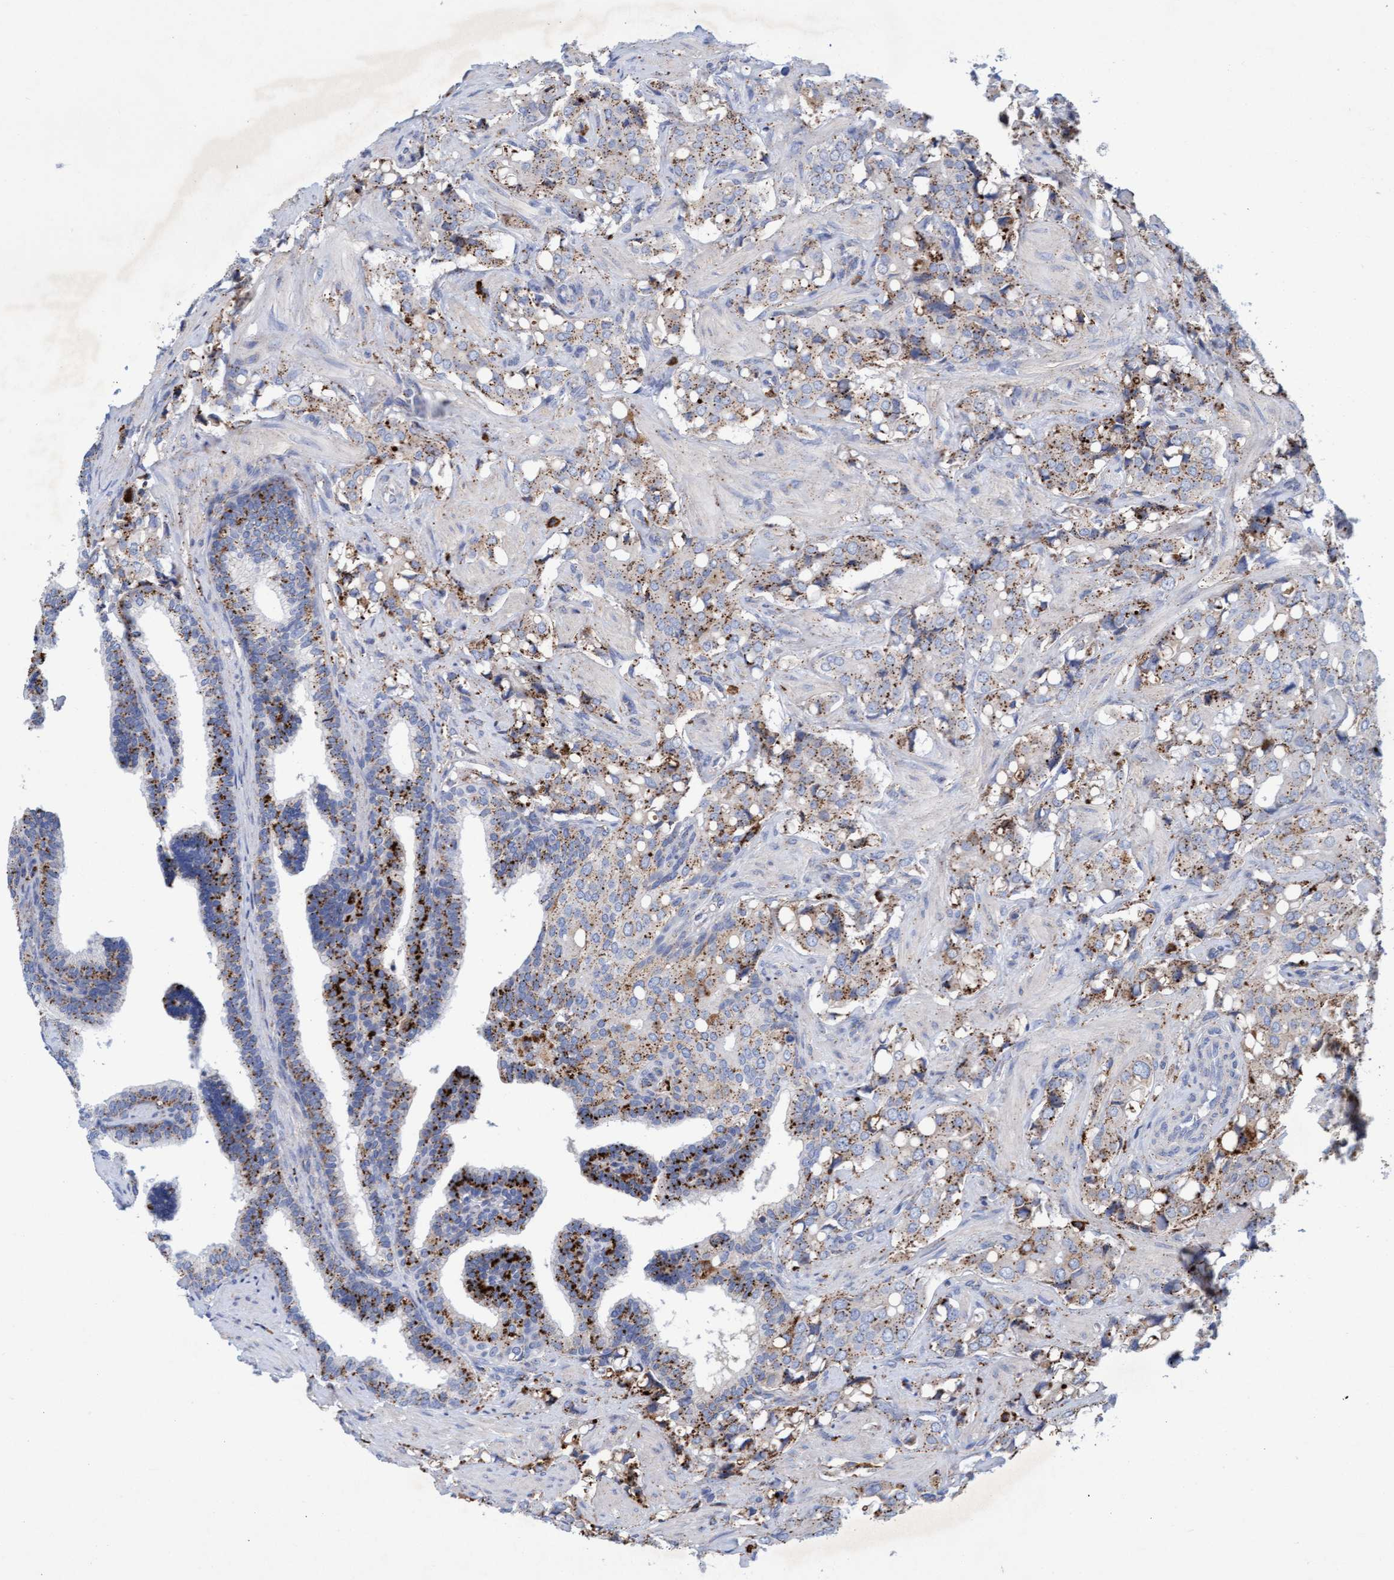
{"staining": {"intensity": "weak", "quantity": ">75%", "location": "cytoplasmic/membranous"}, "tissue": "prostate cancer", "cell_type": "Tumor cells", "image_type": "cancer", "snomed": [{"axis": "morphology", "description": "Adenocarcinoma, High grade"}, {"axis": "topography", "description": "Prostate"}], "caption": "There is low levels of weak cytoplasmic/membranous expression in tumor cells of prostate cancer (adenocarcinoma (high-grade)), as demonstrated by immunohistochemical staining (brown color).", "gene": "SGSH", "patient": {"sex": "male", "age": 52}}